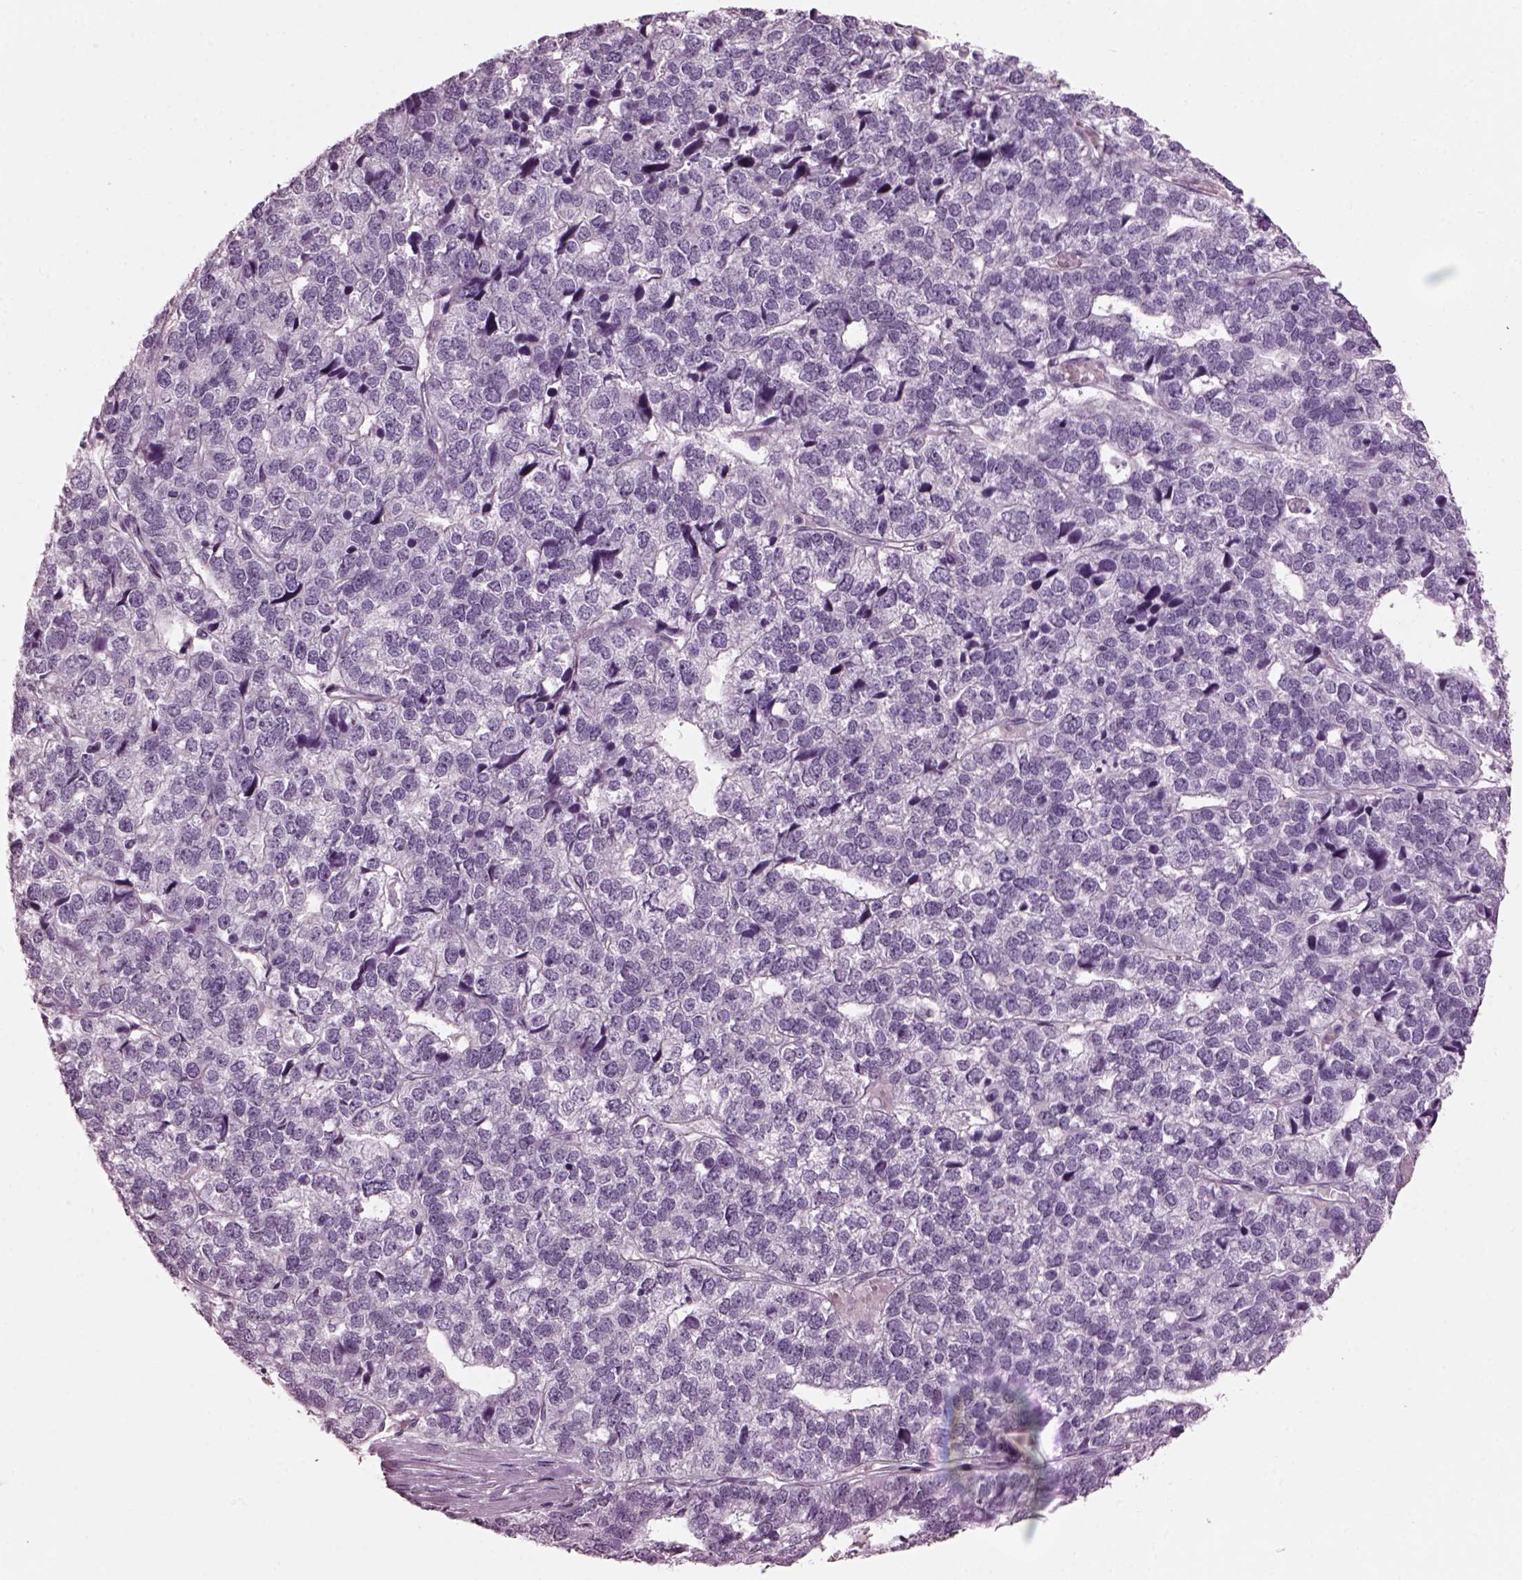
{"staining": {"intensity": "negative", "quantity": "none", "location": "none"}, "tissue": "stomach cancer", "cell_type": "Tumor cells", "image_type": "cancer", "snomed": [{"axis": "morphology", "description": "Adenocarcinoma, NOS"}, {"axis": "topography", "description": "Stomach"}], "caption": "The immunohistochemistry (IHC) micrograph has no significant staining in tumor cells of adenocarcinoma (stomach) tissue.", "gene": "SLC6A17", "patient": {"sex": "male", "age": 69}}